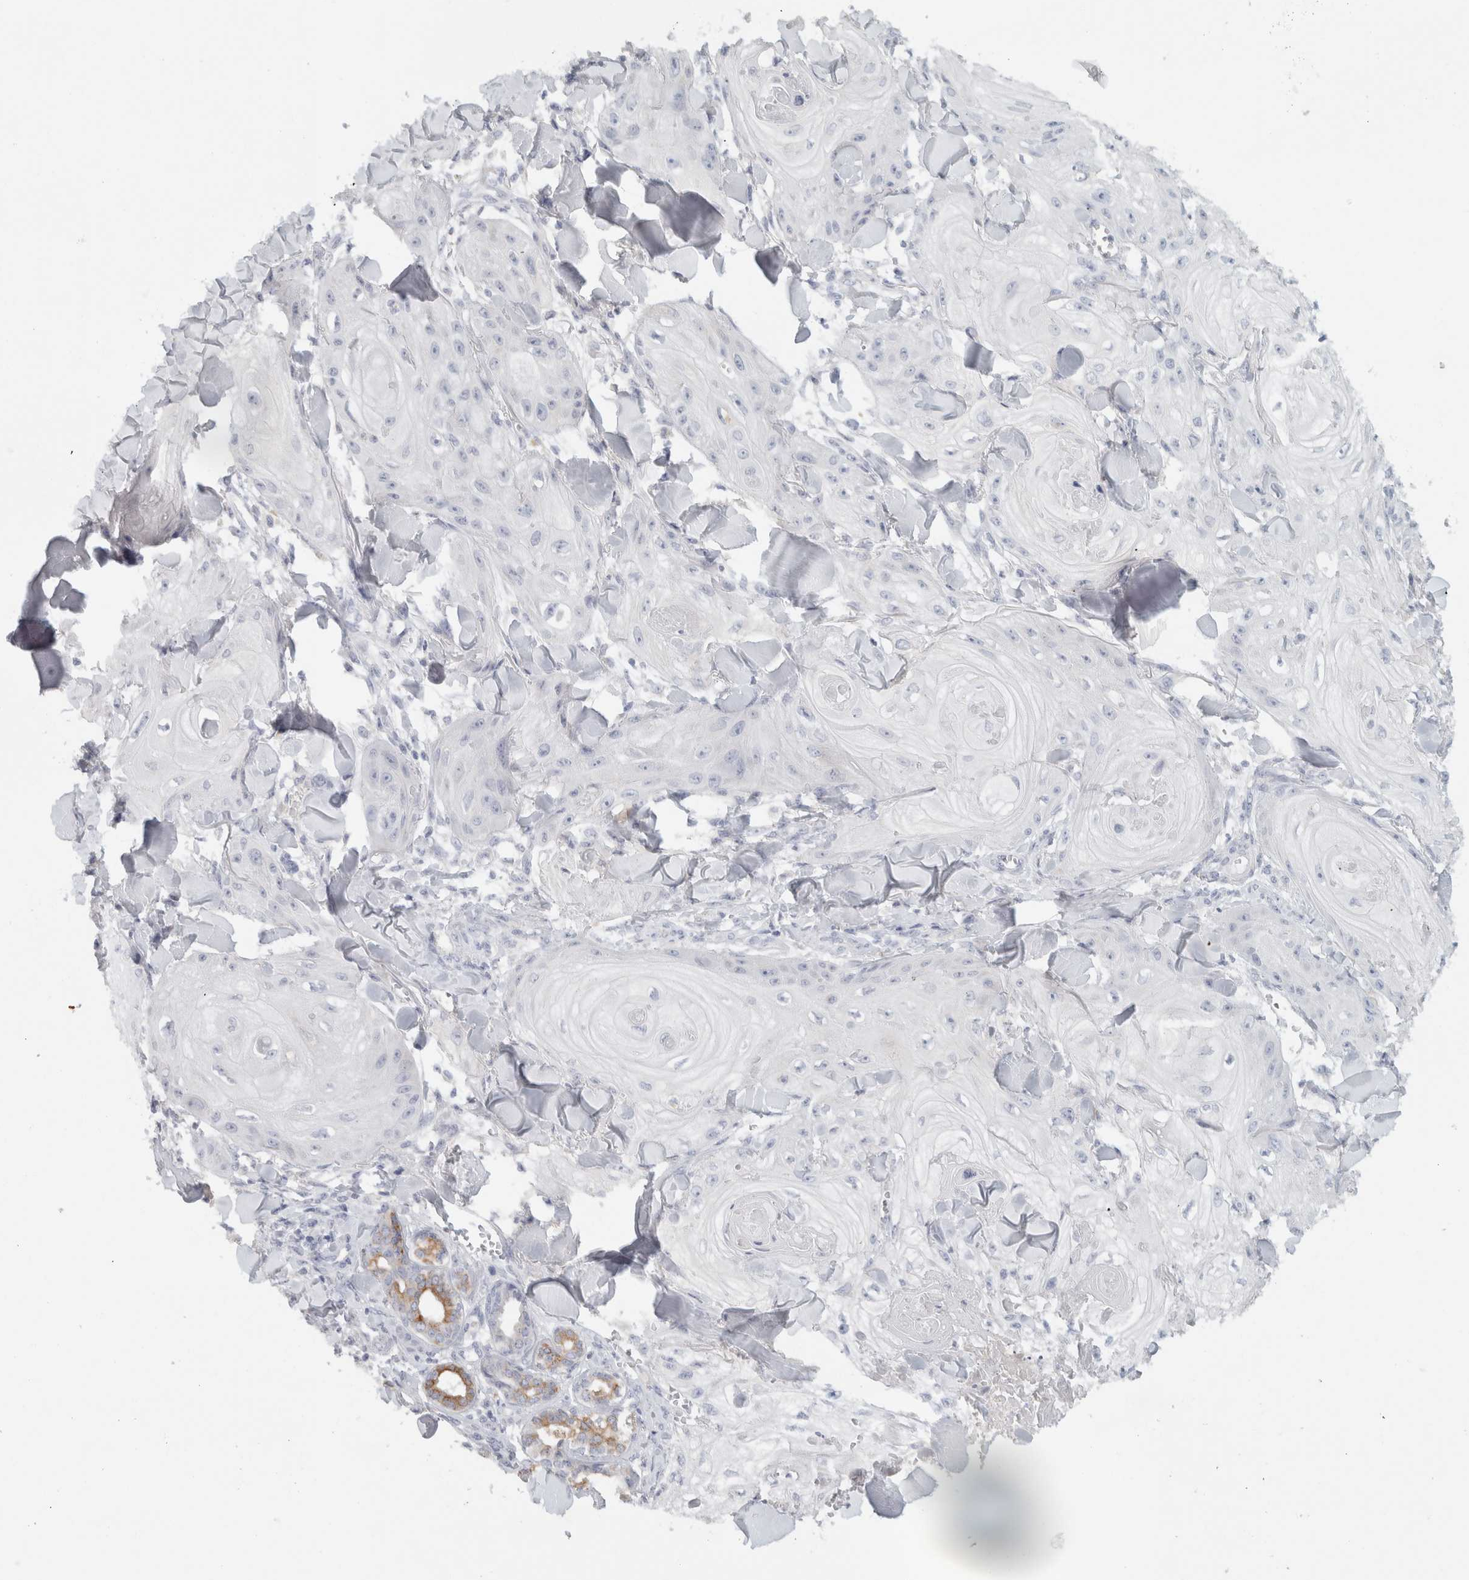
{"staining": {"intensity": "negative", "quantity": "none", "location": "none"}, "tissue": "skin cancer", "cell_type": "Tumor cells", "image_type": "cancer", "snomed": [{"axis": "morphology", "description": "Squamous cell carcinoma, NOS"}, {"axis": "topography", "description": "Skin"}], "caption": "Skin squamous cell carcinoma was stained to show a protein in brown. There is no significant expression in tumor cells.", "gene": "STK31", "patient": {"sex": "male", "age": 74}}